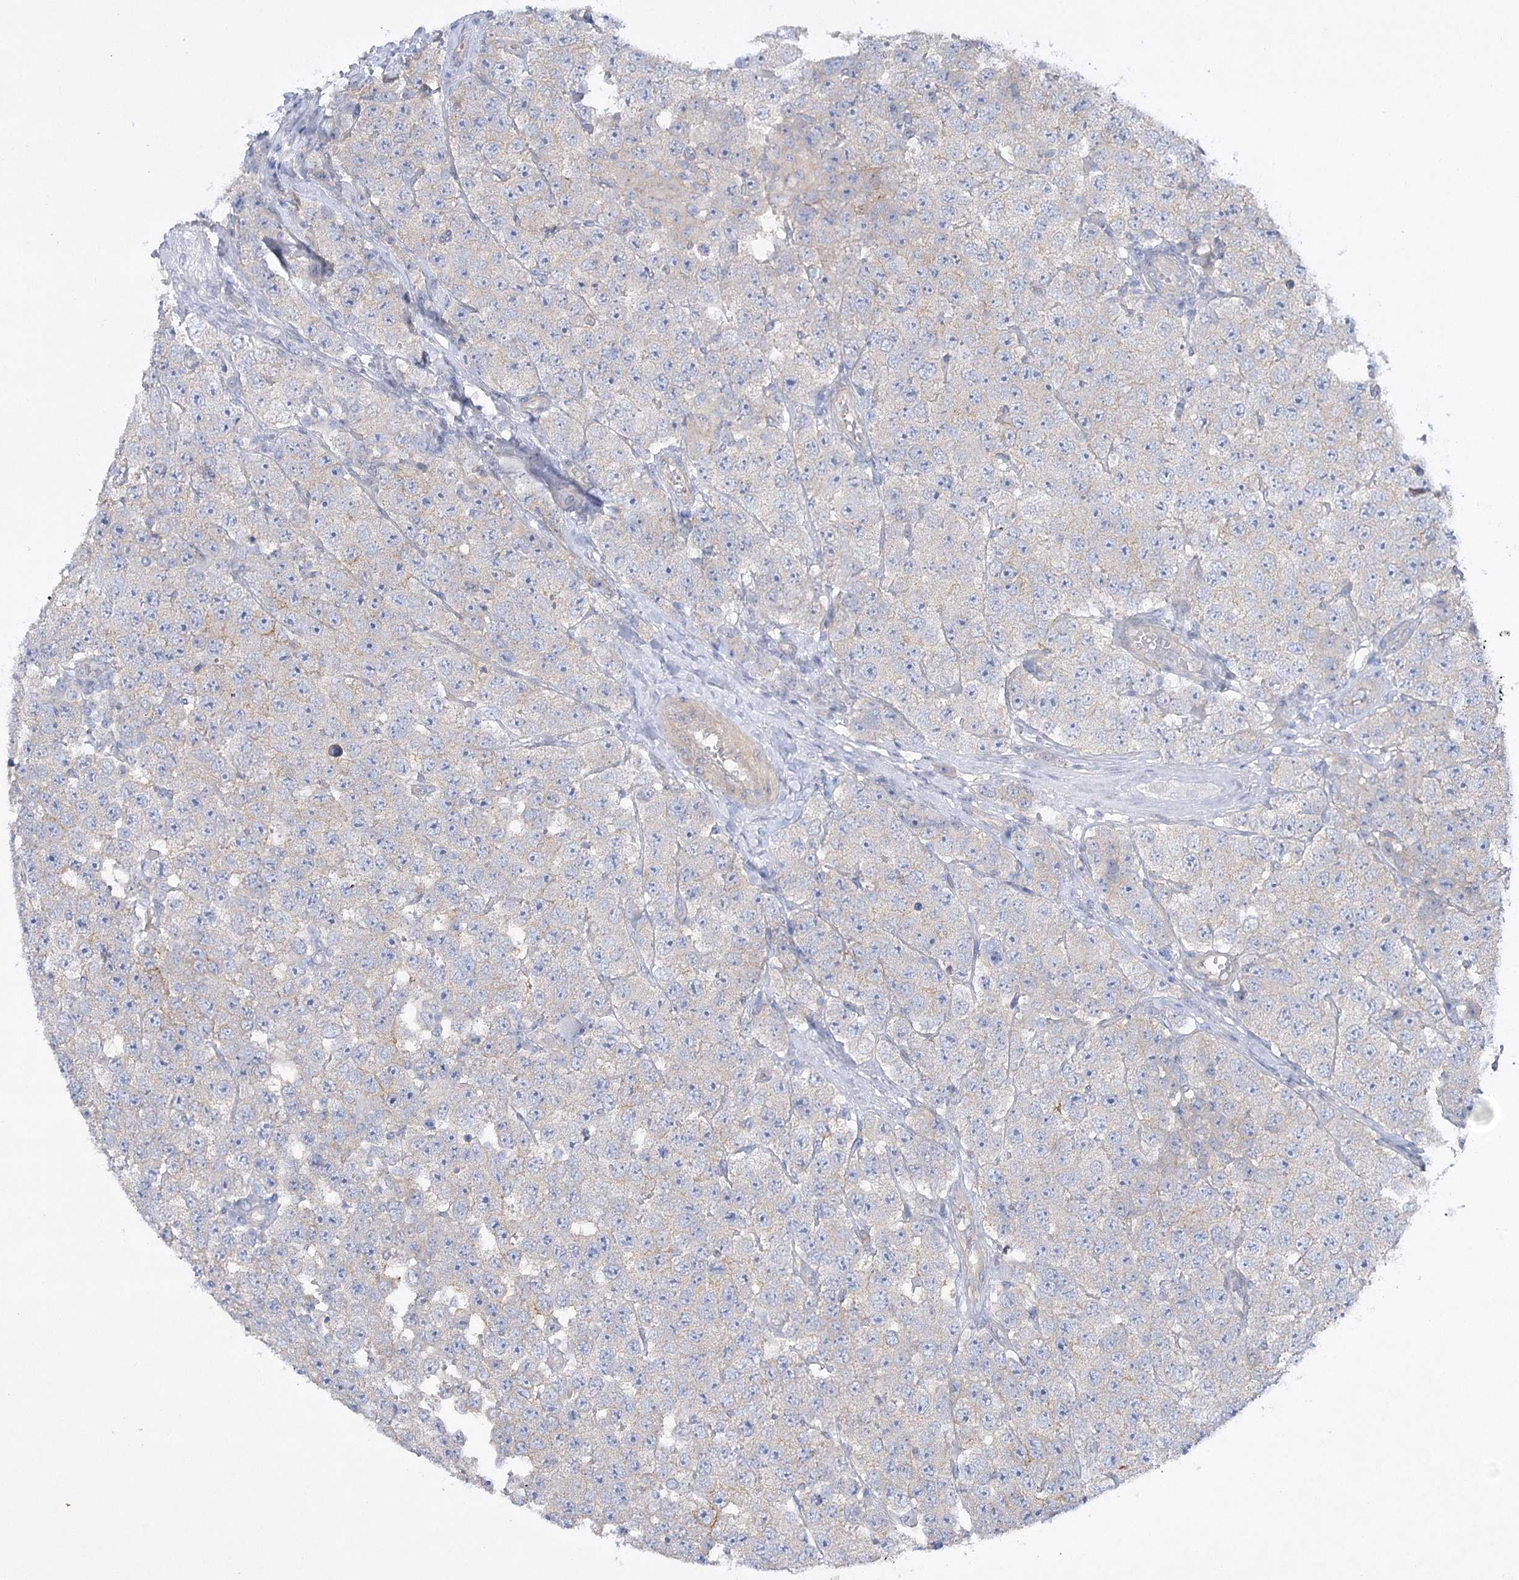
{"staining": {"intensity": "negative", "quantity": "none", "location": "none"}, "tissue": "testis cancer", "cell_type": "Tumor cells", "image_type": "cancer", "snomed": [{"axis": "morphology", "description": "Seminoma, NOS"}, {"axis": "topography", "description": "Testis"}], "caption": "Micrograph shows no significant protein expression in tumor cells of testis cancer. The staining is performed using DAB brown chromogen with nuclei counter-stained in using hematoxylin.", "gene": "AAMDC", "patient": {"sex": "male", "age": 28}}